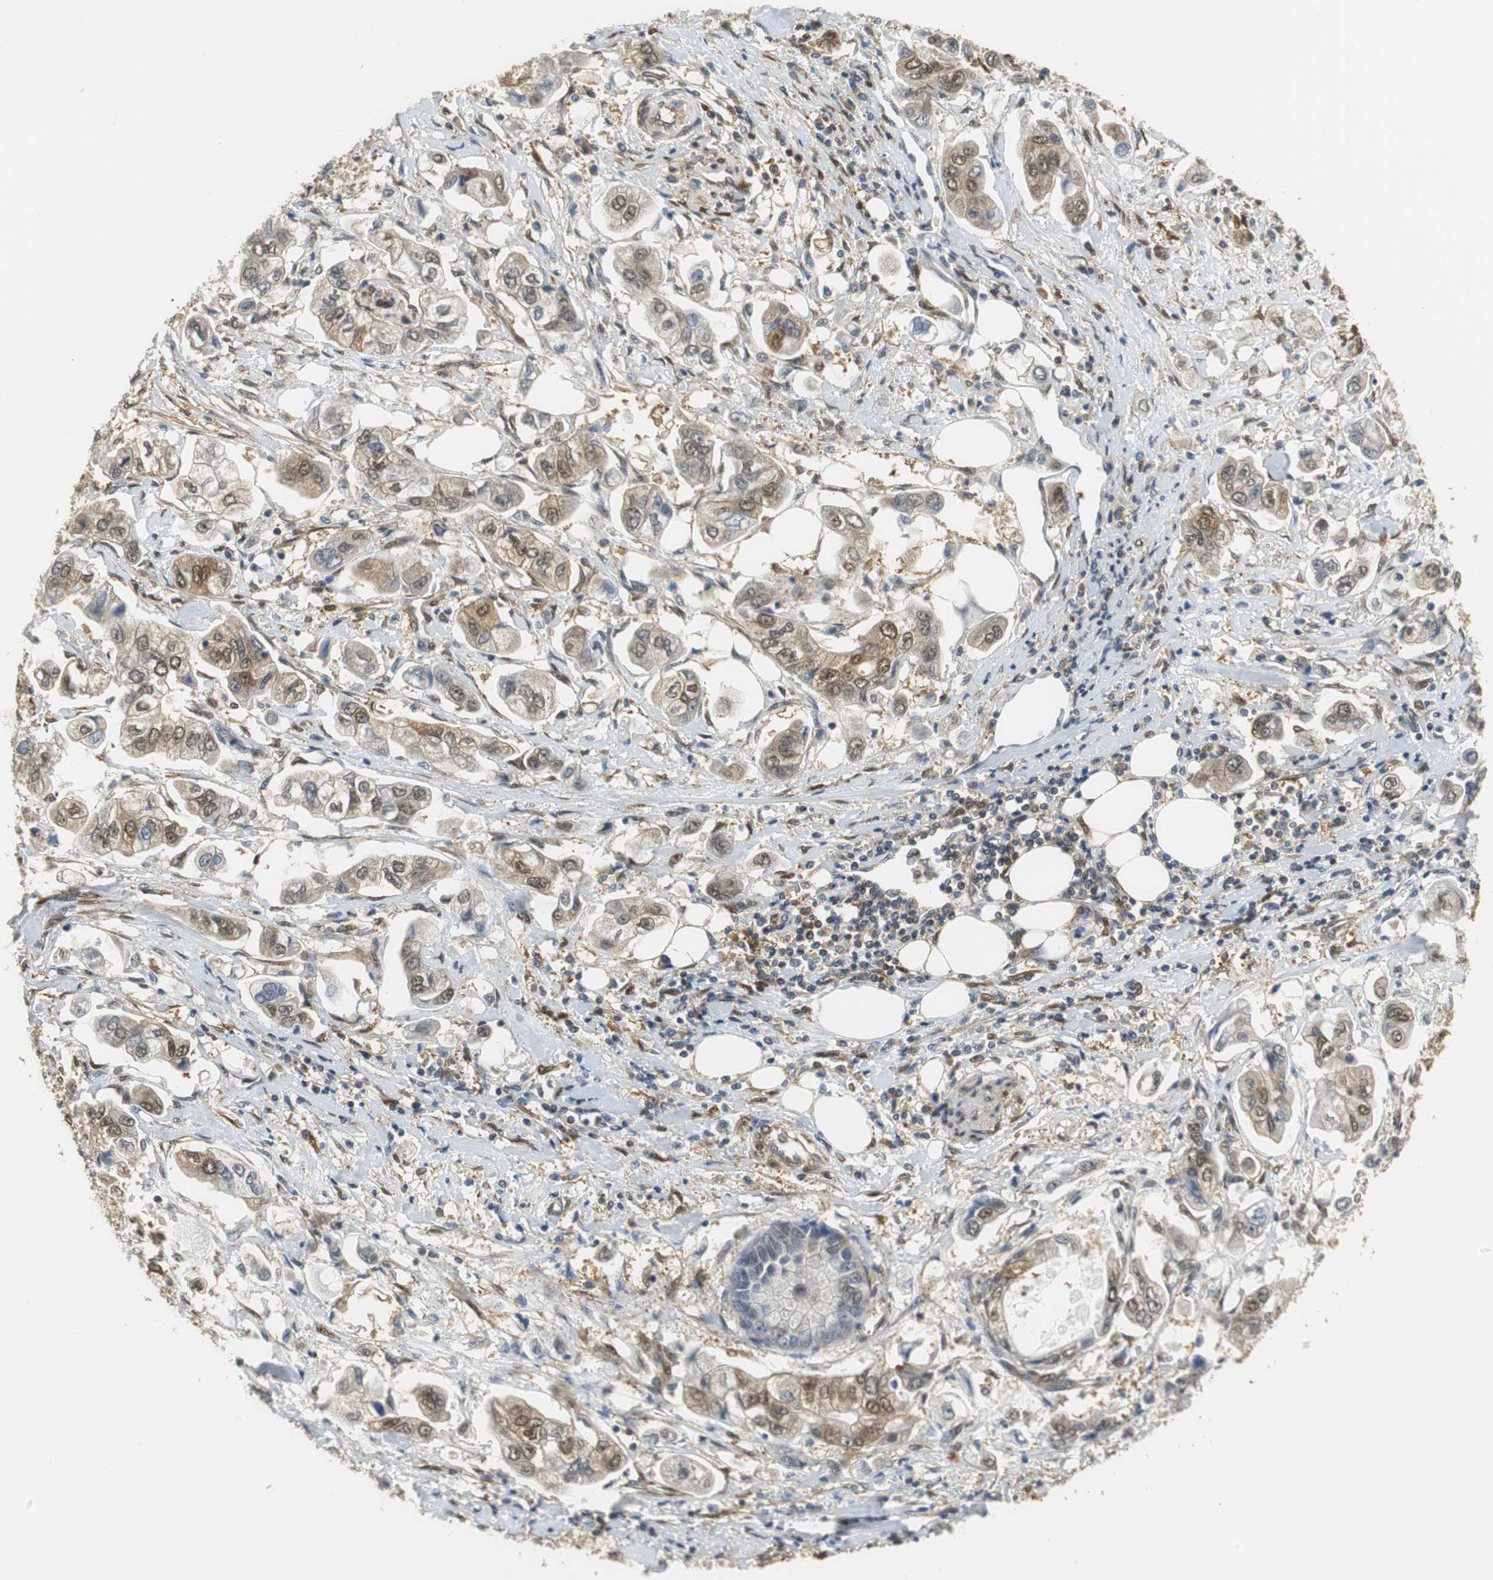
{"staining": {"intensity": "moderate", "quantity": ">75%", "location": "cytoplasmic/membranous,nuclear"}, "tissue": "stomach cancer", "cell_type": "Tumor cells", "image_type": "cancer", "snomed": [{"axis": "morphology", "description": "Adenocarcinoma, NOS"}, {"axis": "topography", "description": "Stomach"}], "caption": "IHC image of neoplastic tissue: human stomach cancer stained using IHC shows medium levels of moderate protein expression localized specifically in the cytoplasmic/membranous and nuclear of tumor cells, appearing as a cytoplasmic/membranous and nuclear brown color.", "gene": "UBQLN2", "patient": {"sex": "male", "age": 62}}